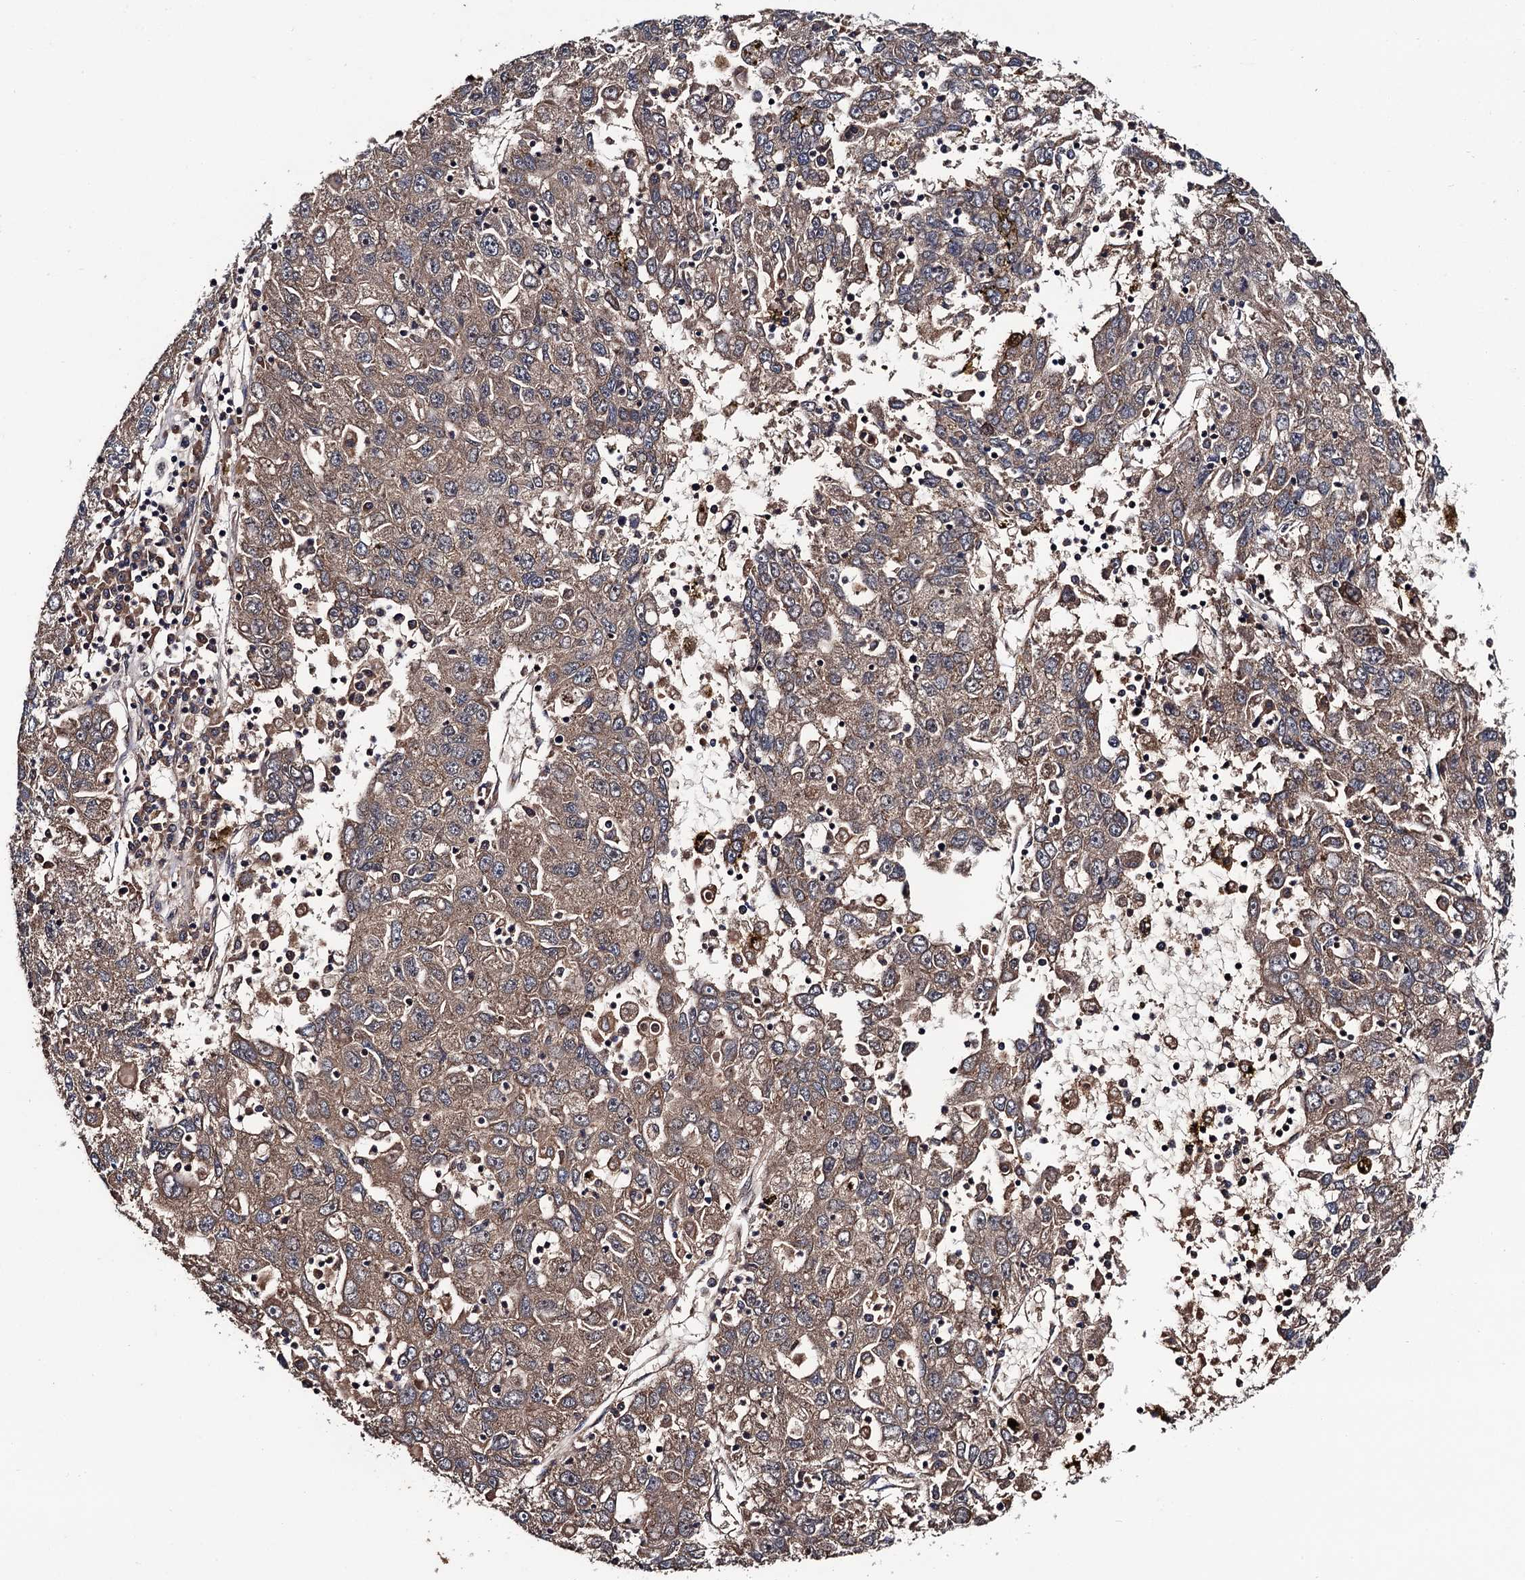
{"staining": {"intensity": "weak", "quantity": ">75%", "location": "cytoplasmic/membranous"}, "tissue": "liver cancer", "cell_type": "Tumor cells", "image_type": "cancer", "snomed": [{"axis": "morphology", "description": "Carcinoma, Hepatocellular, NOS"}, {"axis": "topography", "description": "Liver"}], "caption": "There is low levels of weak cytoplasmic/membranous expression in tumor cells of liver cancer (hepatocellular carcinoma), as demonstrated by immunohistochemical staining (brown color).", "gene": "RGS11", "patient": {"sex": "male", "age": 49}}